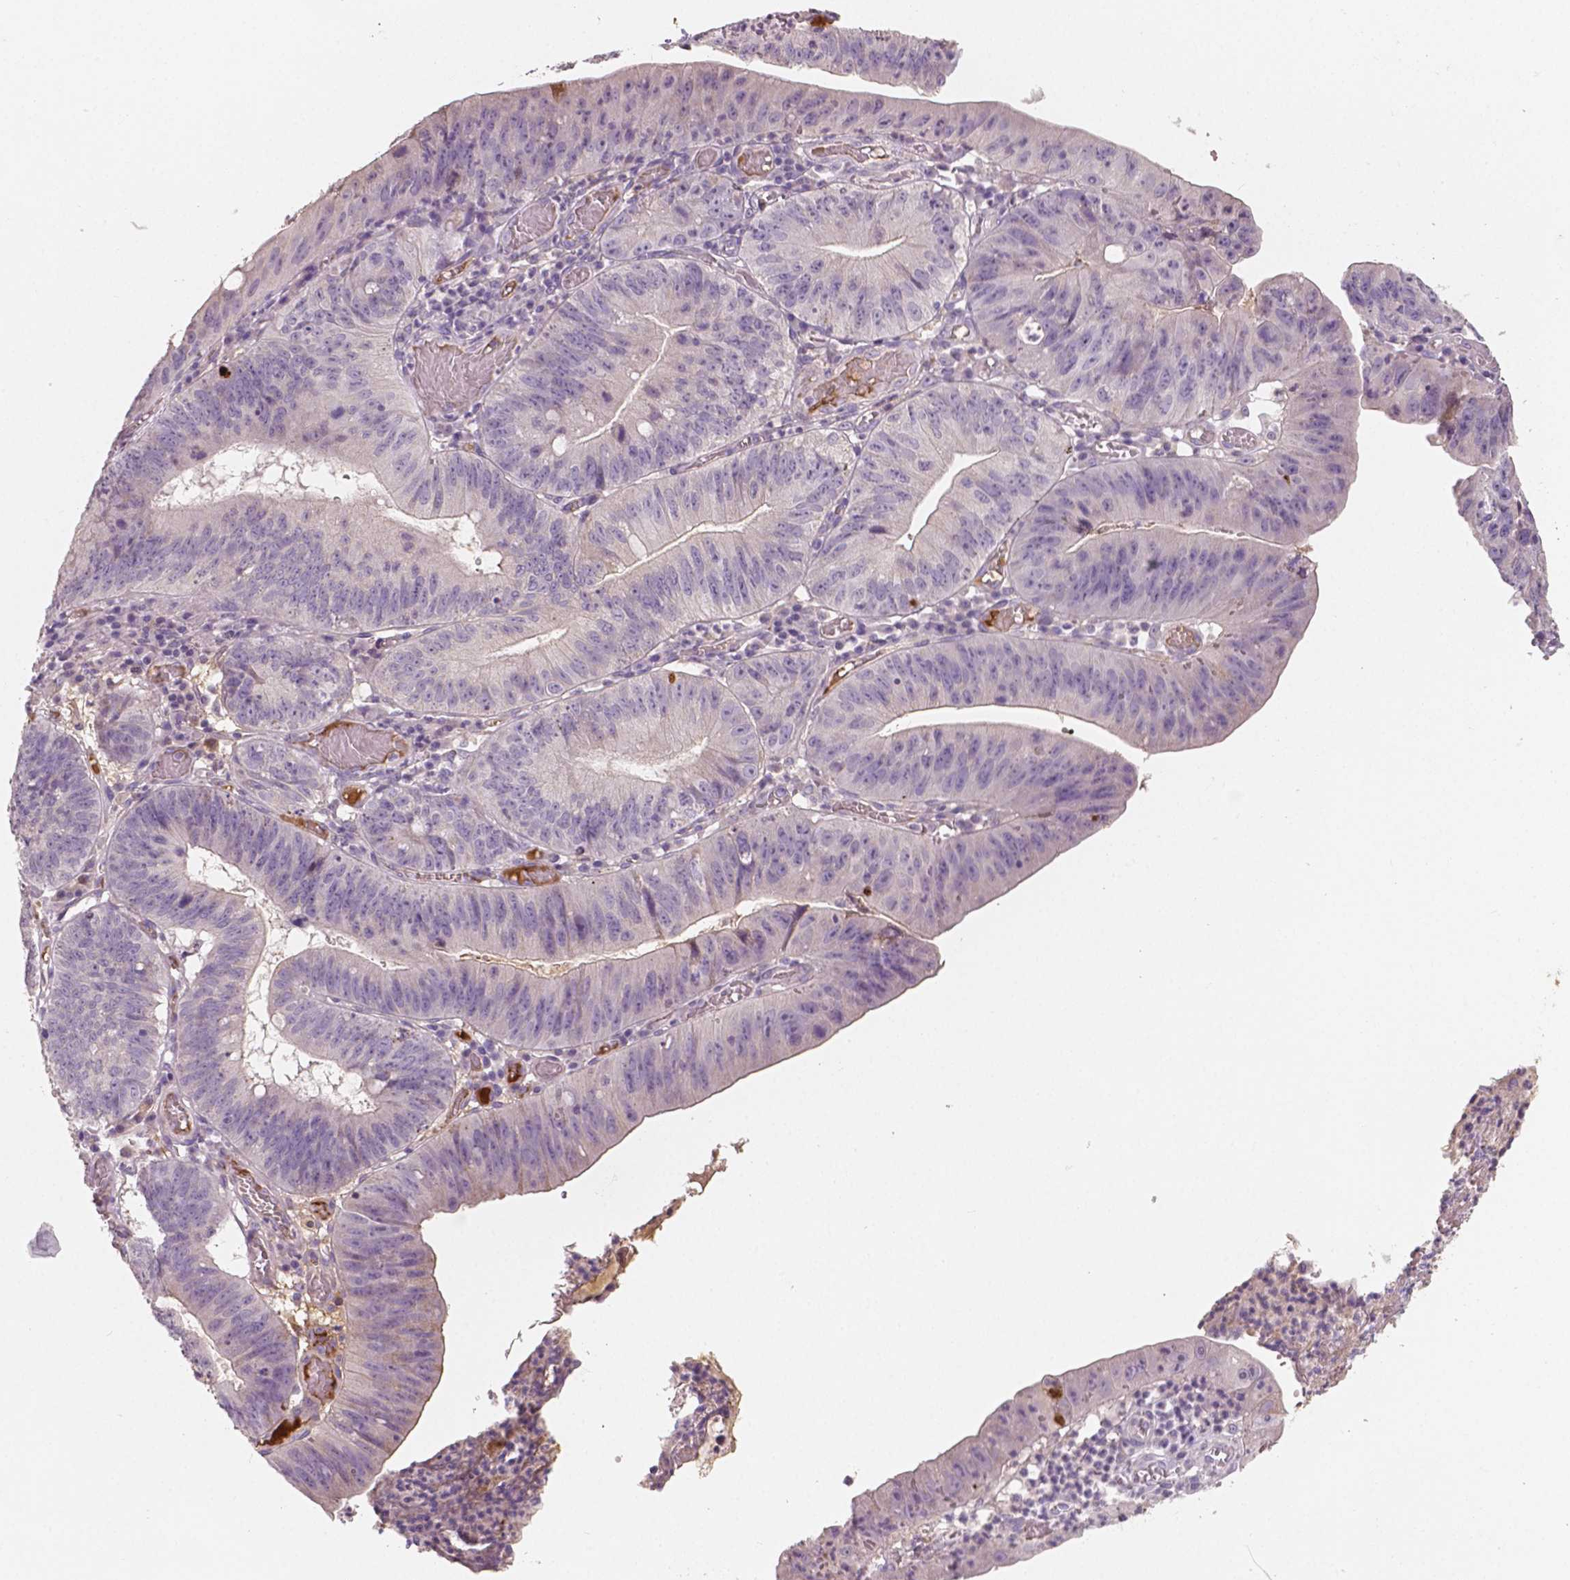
{"staining": {"intensity": "negative", "quantity": "none", "location": "none"}, "tissue": "stomach cancer", "cell_type": "Tumor cells", "image_type": "cancer", "snomed": [{"axis": "morphology", "description": "Adenocarcinoma, NOS"}, {"axis": "topography", "description": "Stomach"}], "caption": "Histopathology image shows no significant protein positivity in tumor cells of adenocarcinoma (stomach).", "gene": "APOA4", "patient": {"sex": "male", "age": 59}}